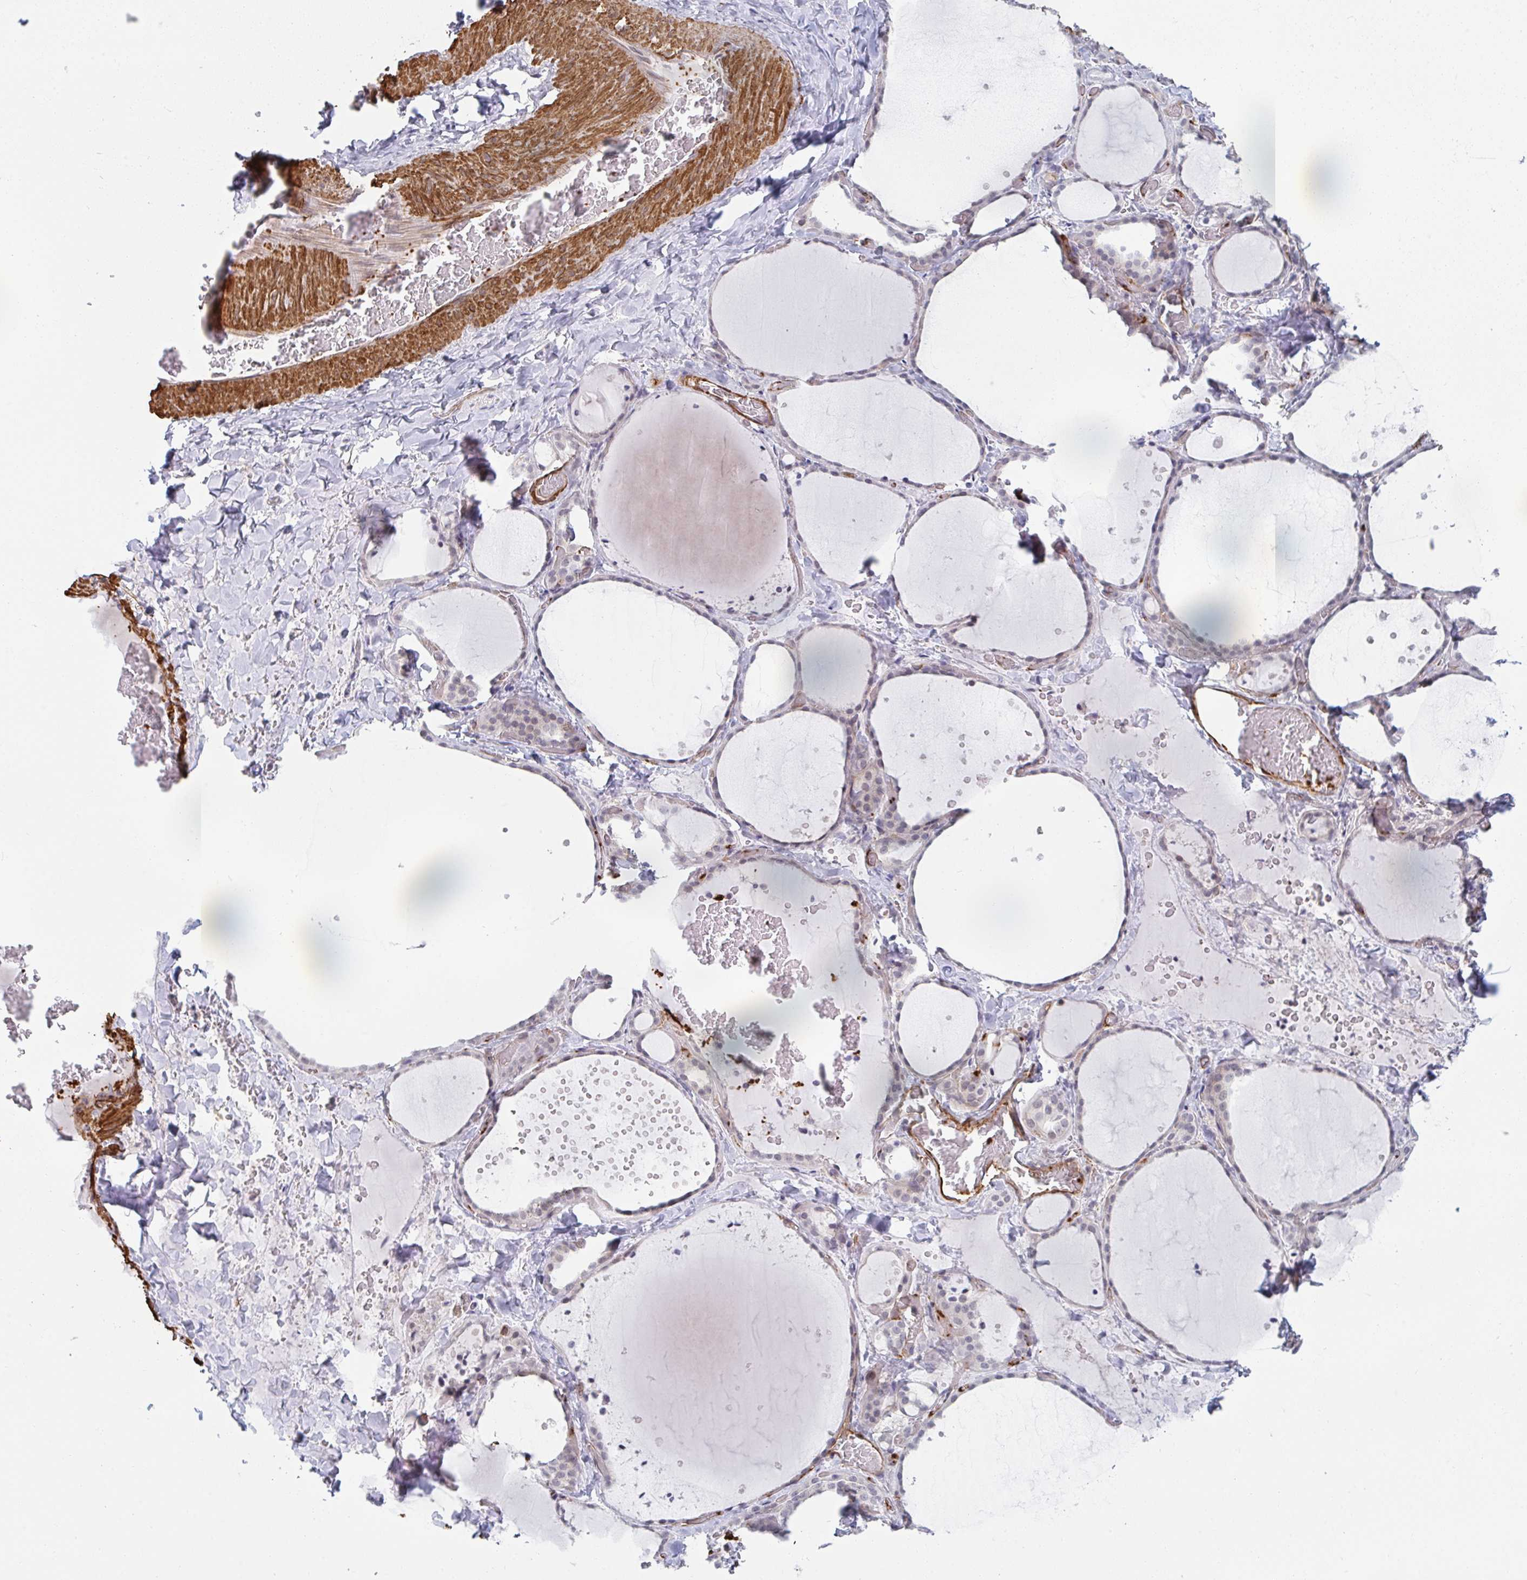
{"staining": {"intensity": "negative", "quantity": "none", "location": "none"}, "tissue": "thyroid gland", "cell_type": "Glandular cells", "image_type": "normal", "snomed": [{"axis": "morphology", "description": "Normal tissue, NOS"}, {"axis": "topography", "description": "Thyroid gland"}], "caption": "DAB (3,3'-diaminobenzidine) immunohistochemical staining of normal human thyroid gland shows no significant staining in glandular cells. The staining was performed using DAB (3,3'-diaminobenzidine) to visualize the protein expression in brown, while the nuclei were stained in blue with hematoxylin (Magnification: 20x).", "gene": "NEURL4", "patient": {"sex": "female", "age": 36}}